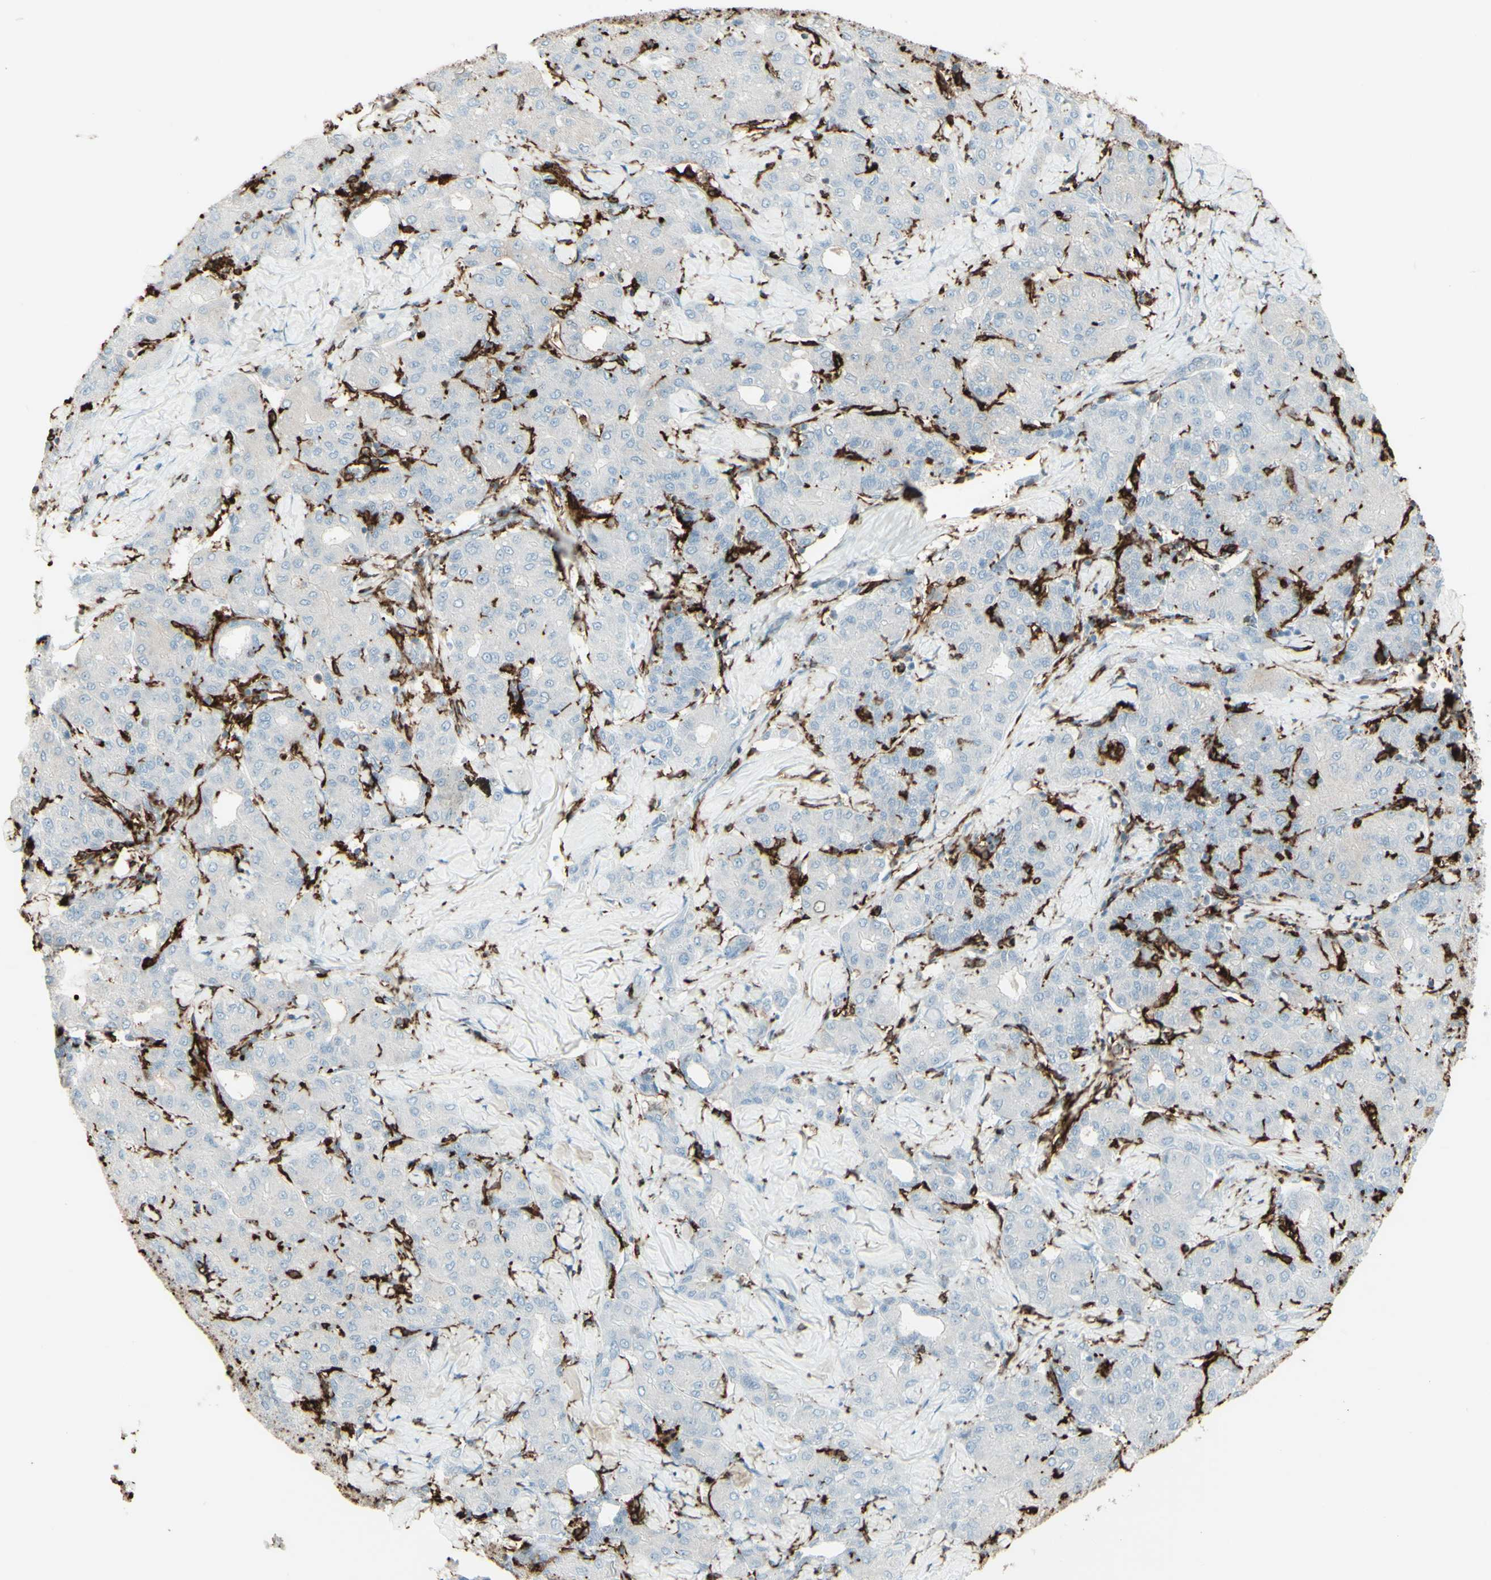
{"staining": {"intensity": "negative", "quantity": "none", "location": "none"}, "tissue": "liver cancer", "cell_type": "Tumor cells", "image_type": "cancer", "snomed": [{"axis": "morphology", "description": "Carcinoma, Hepatocellular, NOS"}, {"axis": "topography", "description": "Liver"}], "caption": "IHC photomicrograph of neoplastic tissue: hepatocellular carcinoma (liver) stained with DAB (3,3'-diaminobenzidine) shows no significant protein expression in tumor cells.", "gene": "HLA-DPB1", "patient": {"sex": "male", "age": 65}}